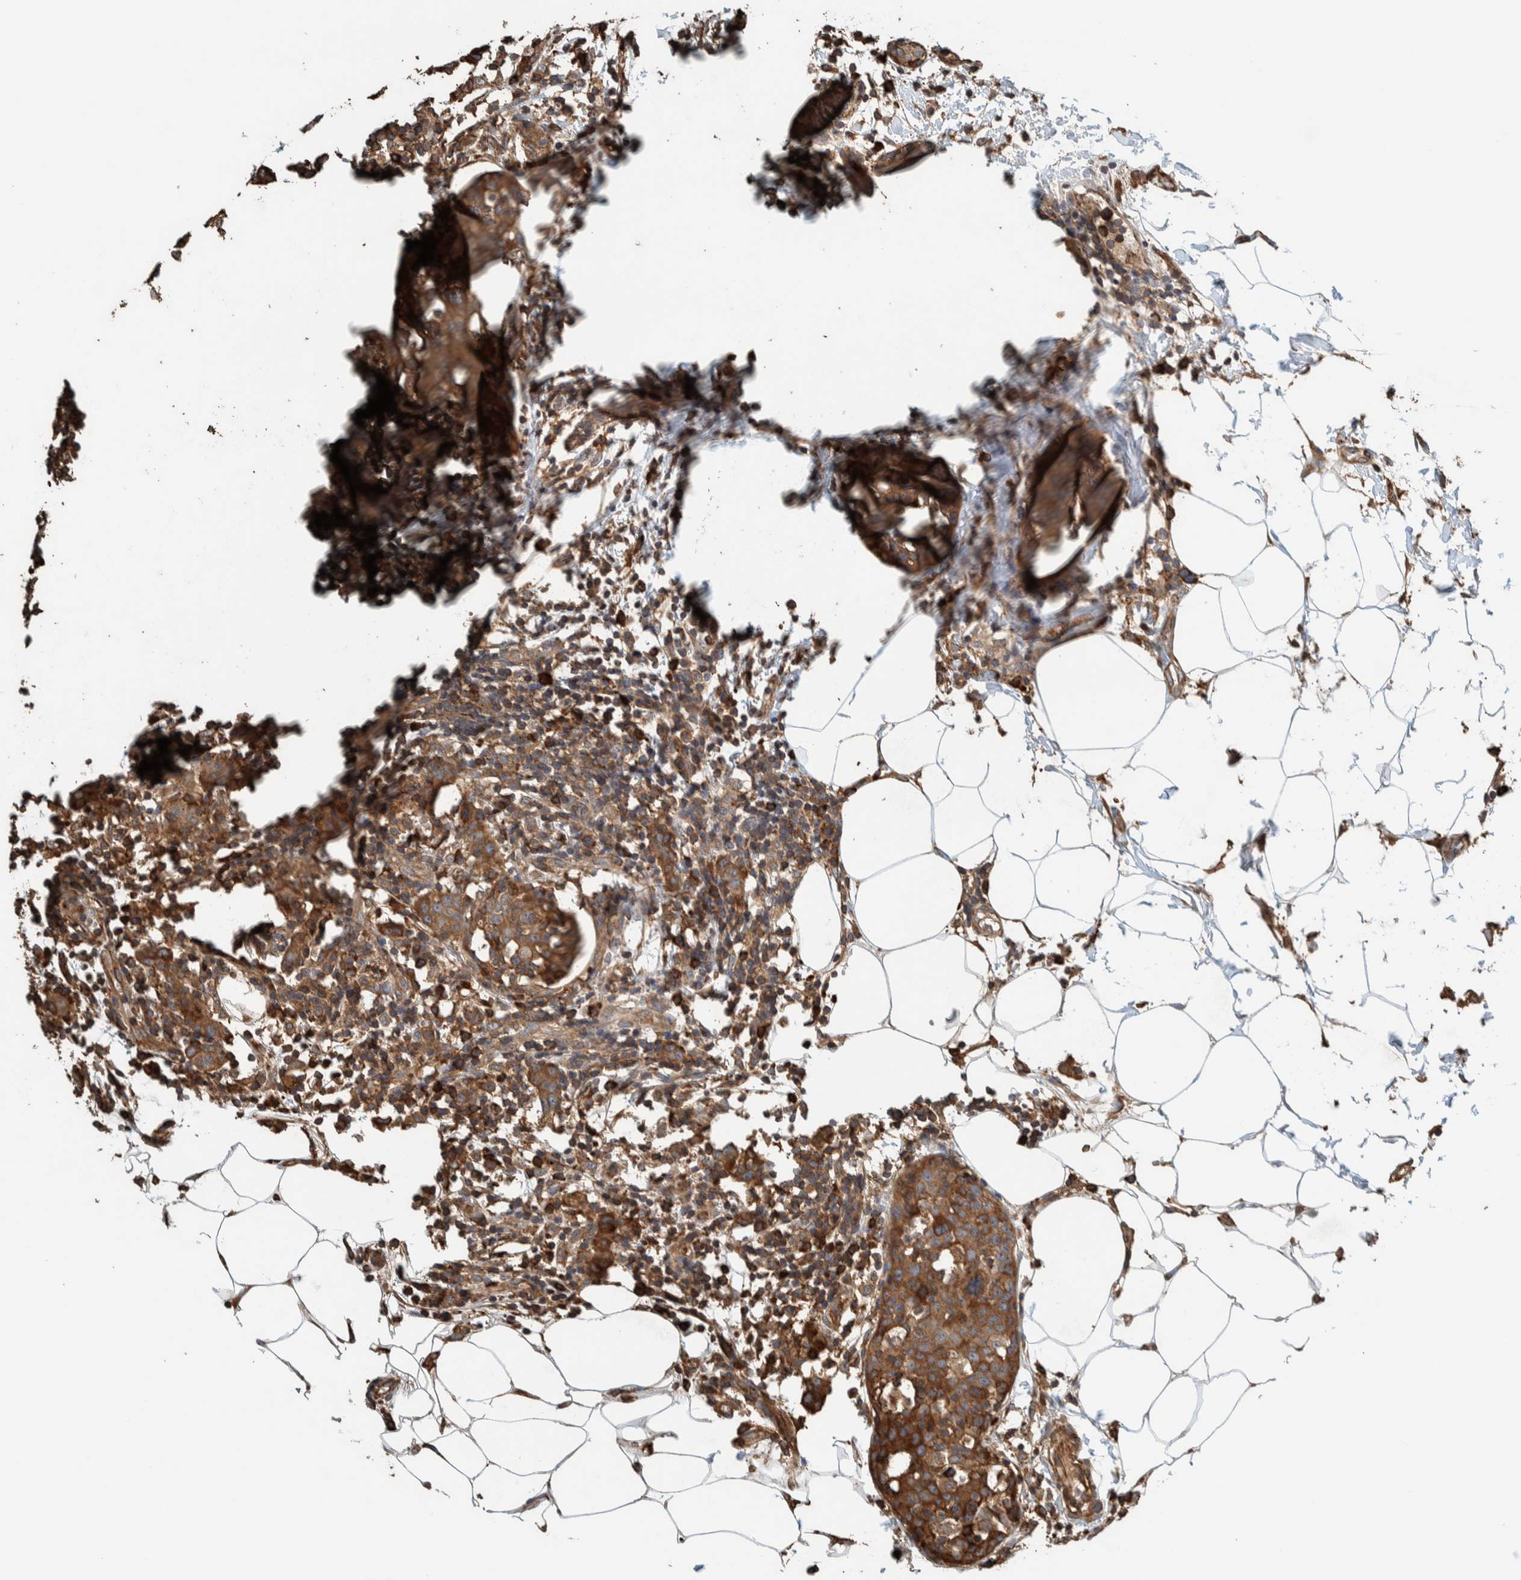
{"staining": {"intensity": "moderate", "quantity": ">75%", "location": "cytoplasmic/membranous"}, "tissue": "breast cancer", "cell_type": "Tumor cells", "image_type": "cancer", "snomed": [{"axis": "morphology", "description": "Normal tissue, NOS"}, {"axis": "morphology", "description": "Duct carcinoma"}, {"axis": "topography", "description": "Breast"}], "caption": "Breast cancer (intraductal carcinoma) stained with immunohistochemistry demonstrates moderate cytoplasmic/membranous positivity in about >75% of tumor cells.", "gene": "PLA2G3", "patient": {"sex": "female", "age": 37}}